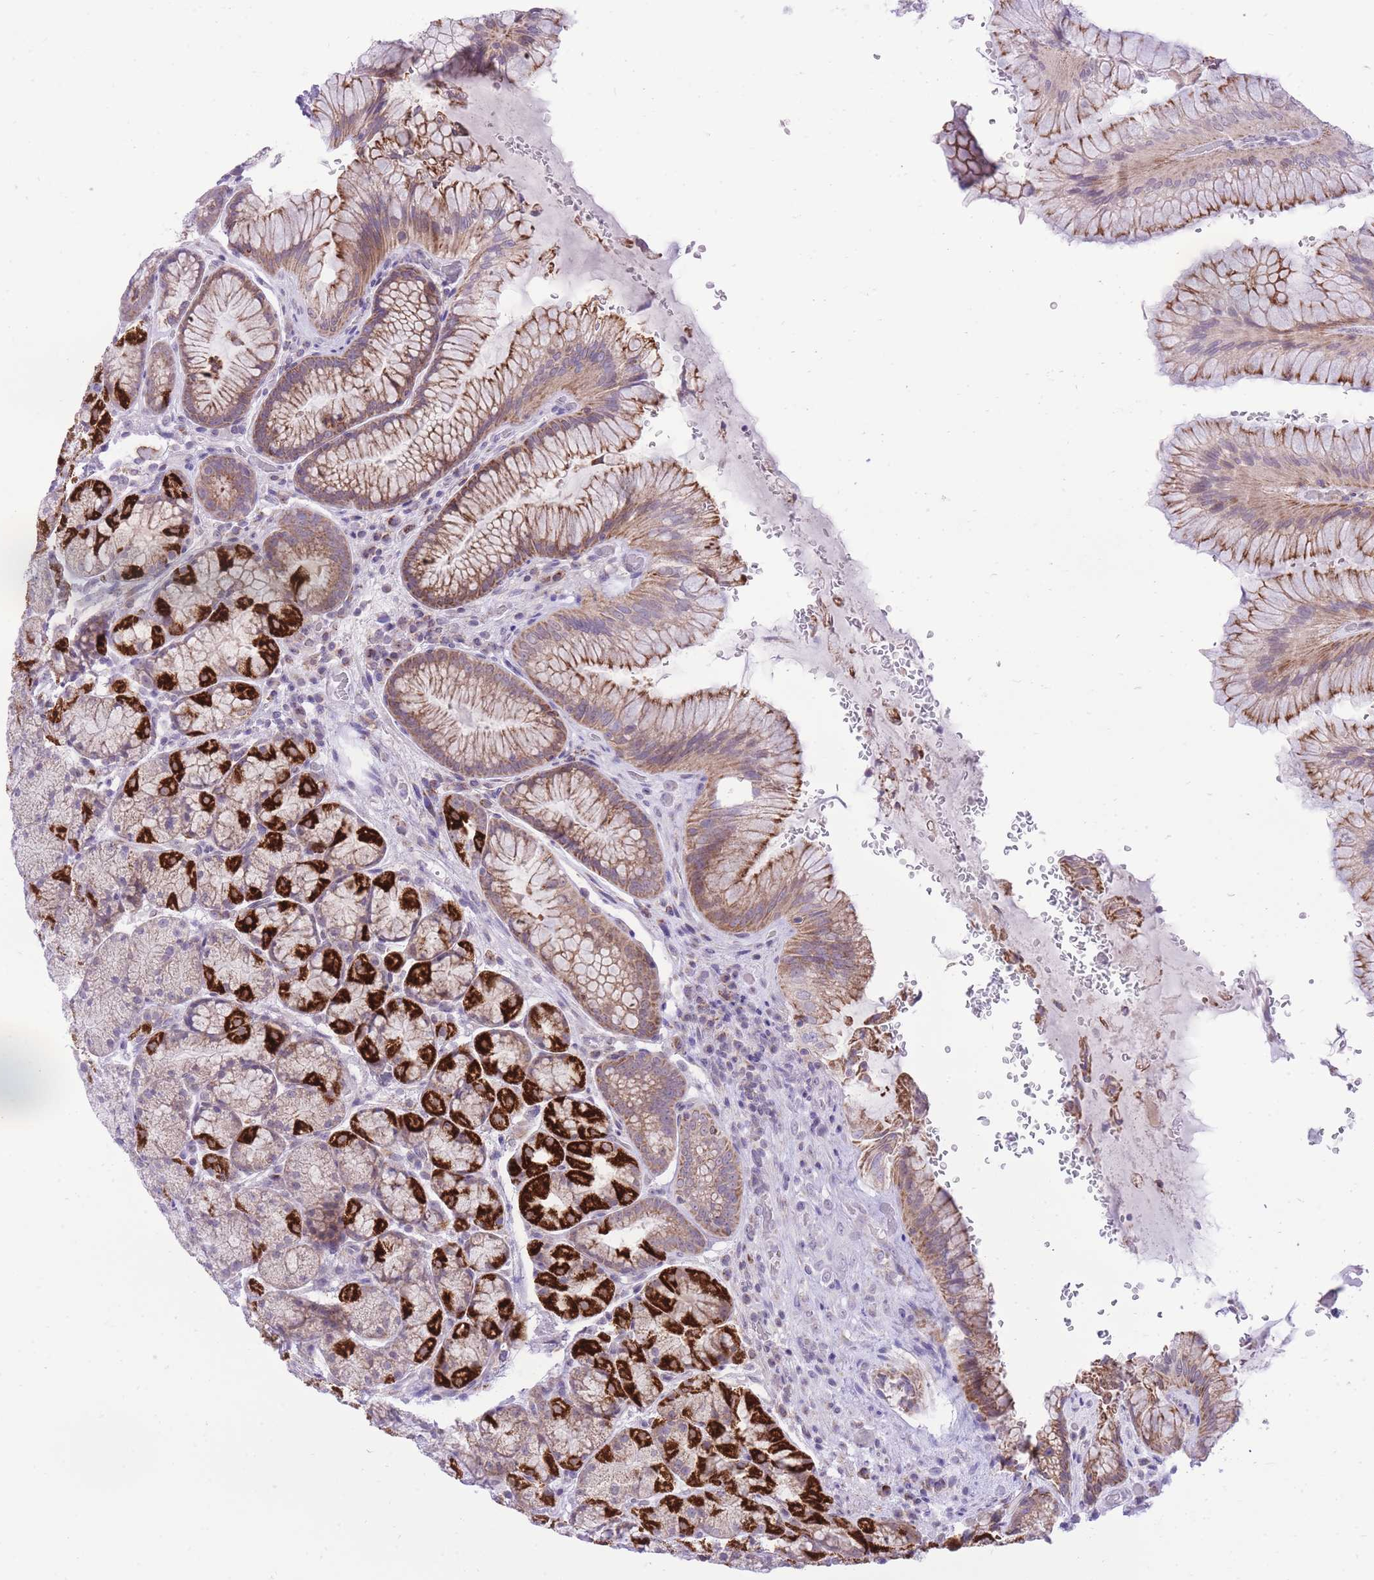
{"staining": {"intensity": "strong", "quantity": "25%-75%", "location": "cytoplasmic/membranous"}, "tissue": "stomach", "cell_type": "Glandular cells", "image_type": "normal", "snomed": [{"axis": "morphology", "description": "Normal tissue, NOS"}, {"axis": "topography", "description": "Stomach"}], "caption": "About 25%-75% of glandular cells in unremarkable stomach exhibit strong cytoplasmic/membranous protein staining as visualized by brown immunohistochemical staining.", "gene": "DENND2D", "patient": {"sex": "male", "age": 63}}